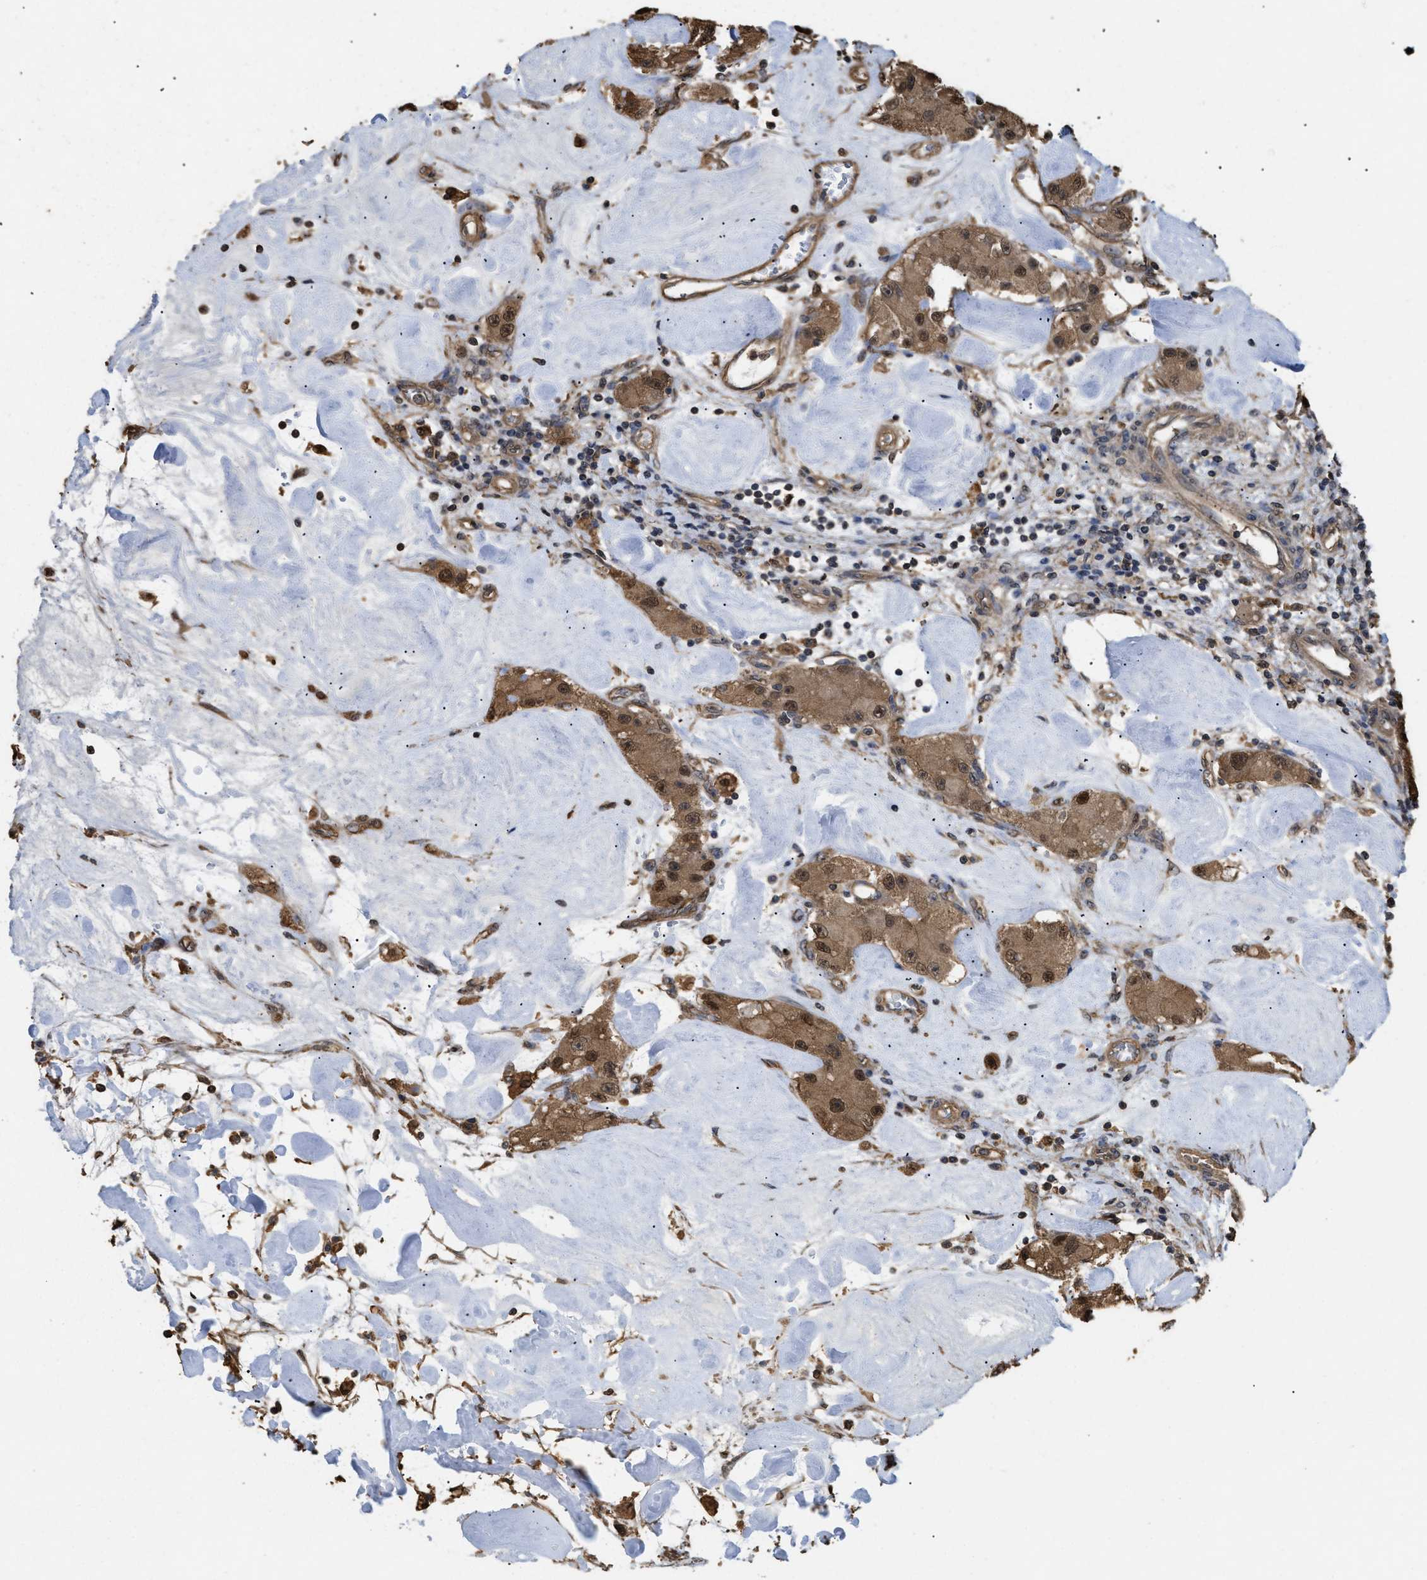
{"staining": {"intensity": "moderate", "quantity": ">75%", "location": "cytoplasmic/membranous,nuclear"}, "tissue": "carcinoid", "cell_type": "Tumor cells", "image_type": "cancer", "snomed": [{"axis": "morphology", "description": "Carcinoid, malignant, NOS"}, {"axis": "topography", "description": "Pancreas"}], "caption": "This image shows immunohistochemistry (IHC) staining of human malignant carcinoid, with medium moderate cytoplasmic/membranous and nuclear expression in approximately >75% of tumor cells.", "gene": "CALM1", "patient": {"sex": "male", "age": 41}}